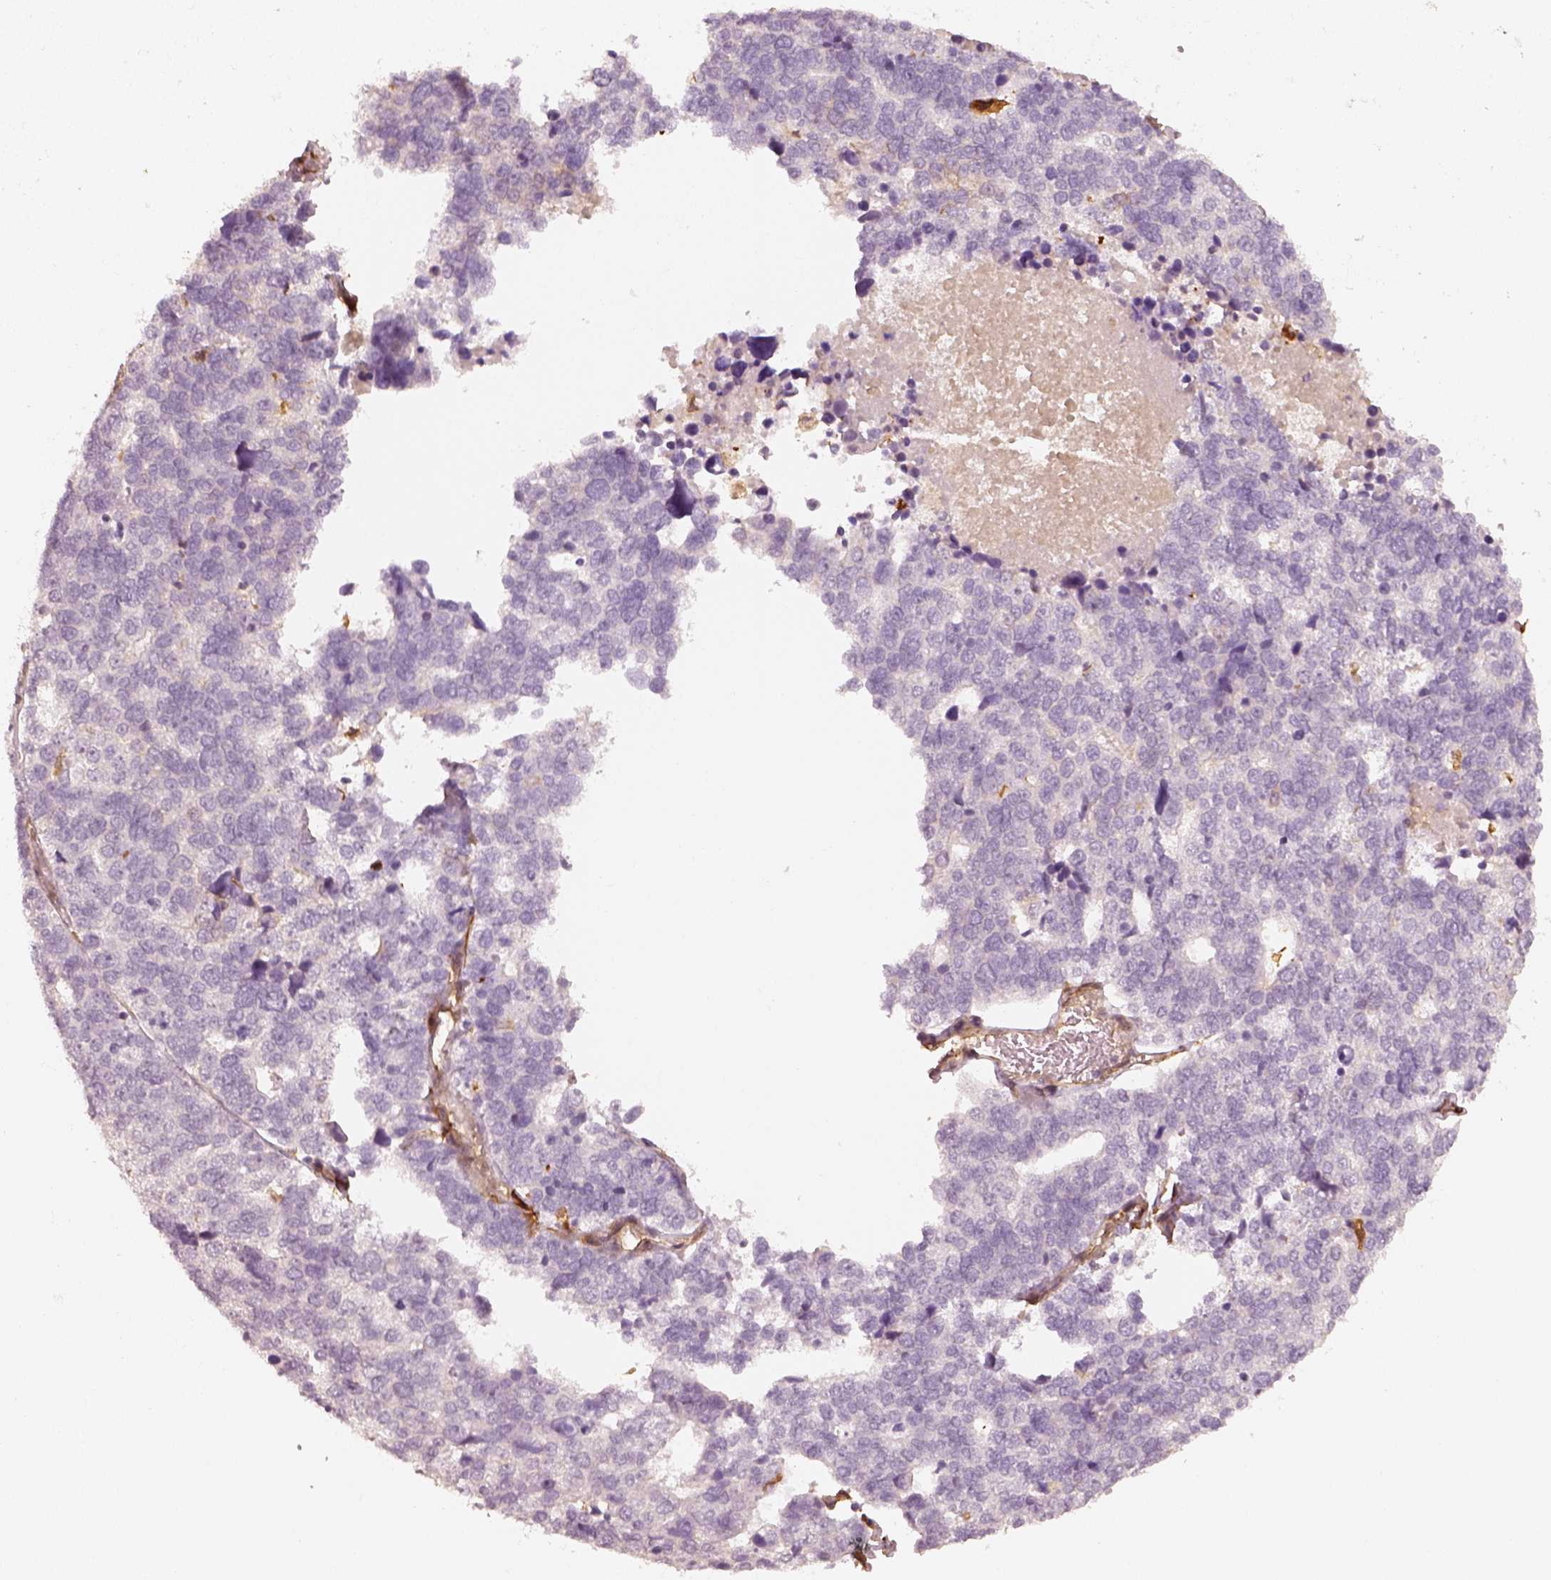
{"staining": {"intensity": "negative", "quantity": "none", "location": "none"}, "tissue": "stomach cancer", "cell_type": "Tumor cells", "image_type": "cancer", "snomed": [{"axis": "morphology", "description": "Adenocarcinoma, NOS"}, {"axis": "topography", "description": "Stomach"}], "caption": "Immunohistochemistry micrograph of neoplastic tissue: human adenocarcinoma (stomach) stained with DAB exhibits no significant protein expression in tumor cells.", "gene": "FSCN1", "patient": {"sex": "male", "age": 69}}